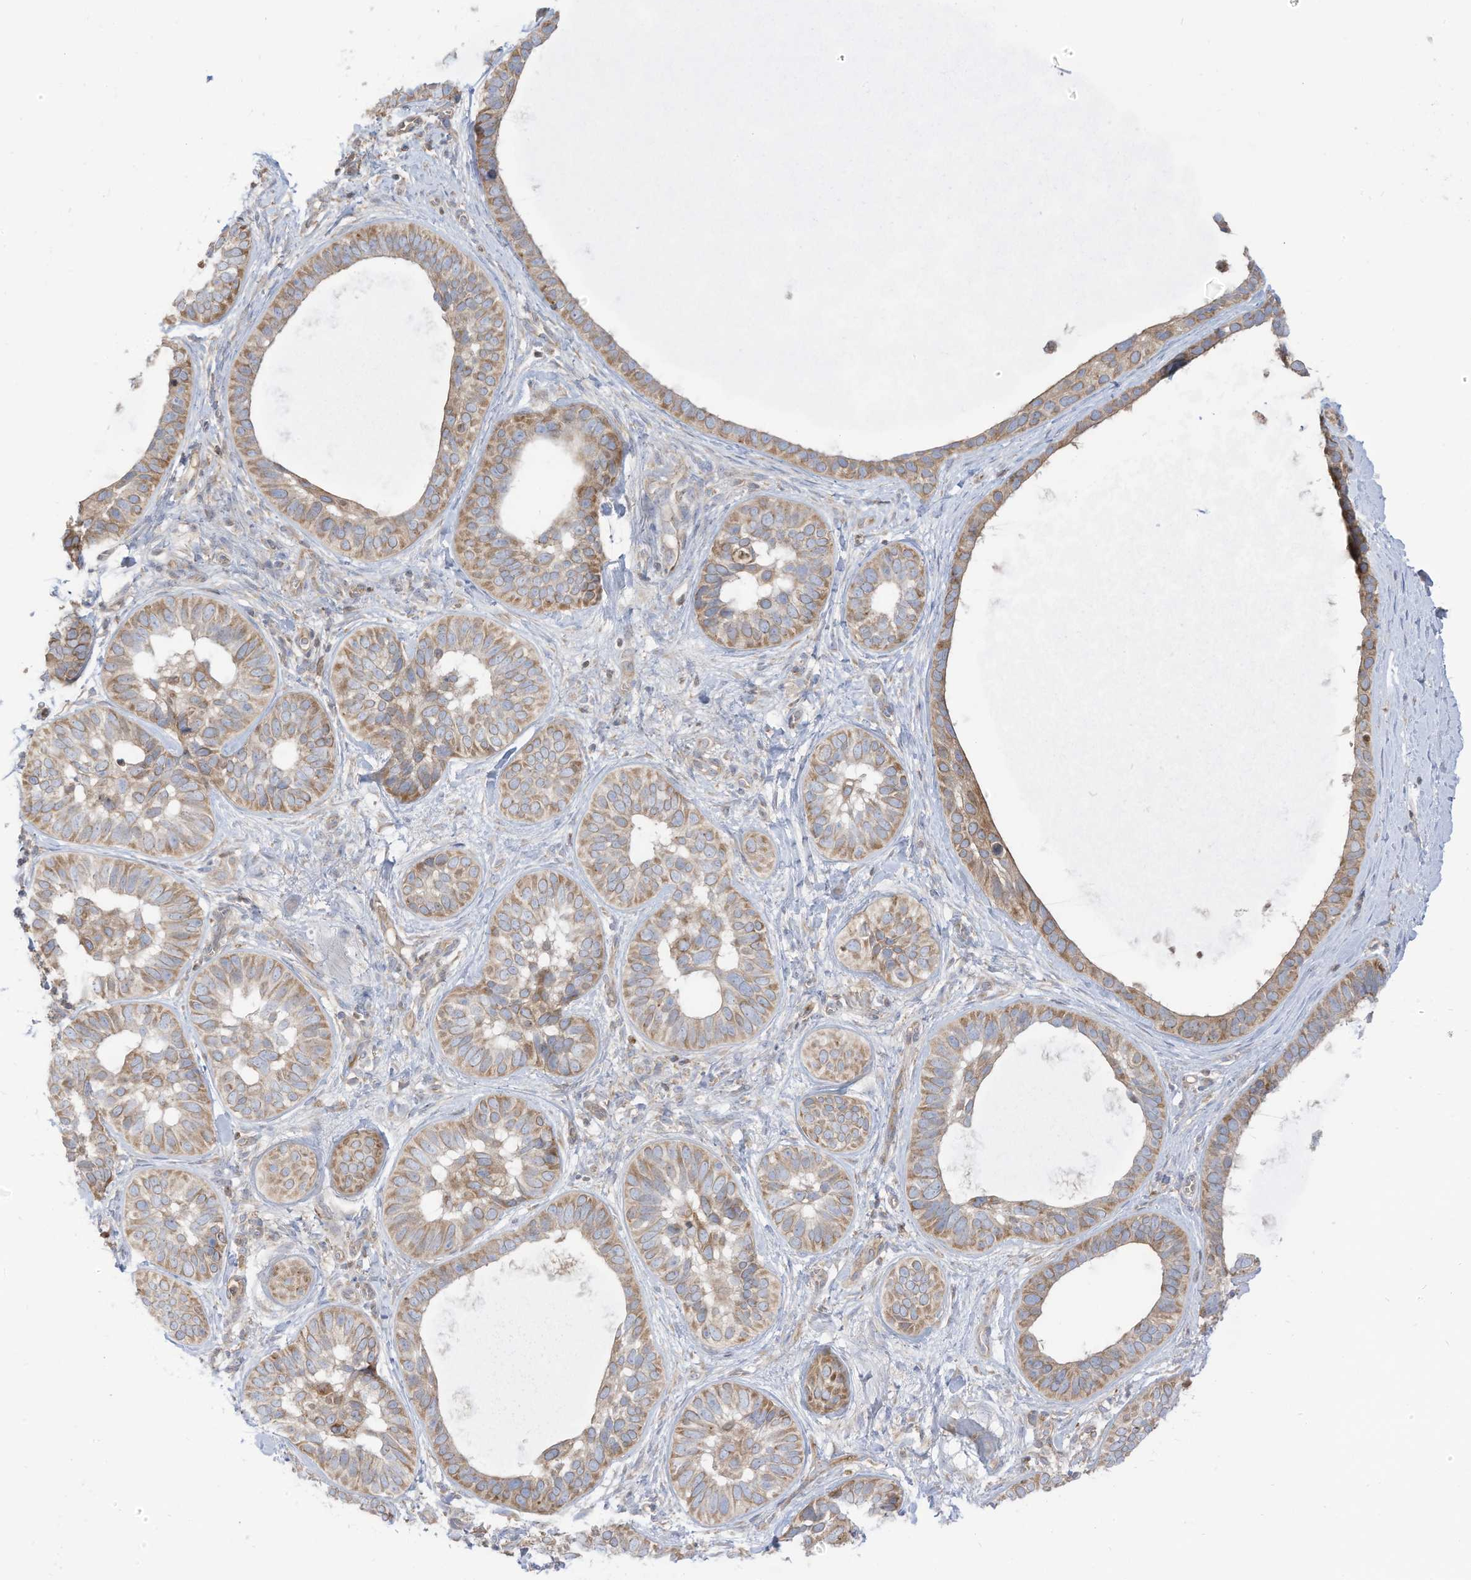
{"staining": {"intensity": "moderate", "quantity": "25%-75%", "location": "cytoplasmic/membranous"}, "tissue": "skin cancer", "cell_type": "Tumor cells", "image_type": "cancer", "snomed": [{"axis": "morphology", "description": "Basal cell carcinoma"}, {"axis": "topography", "description": "Skin"}], "caption": "Skin cancer was stained to show a protein in brown. There is medium levels of moderate cytoplasmic/membranous expression in about 25%-75% of tumor cells.", "gene": "CGAS", "patient": {"sex": "male", "age": 62}}